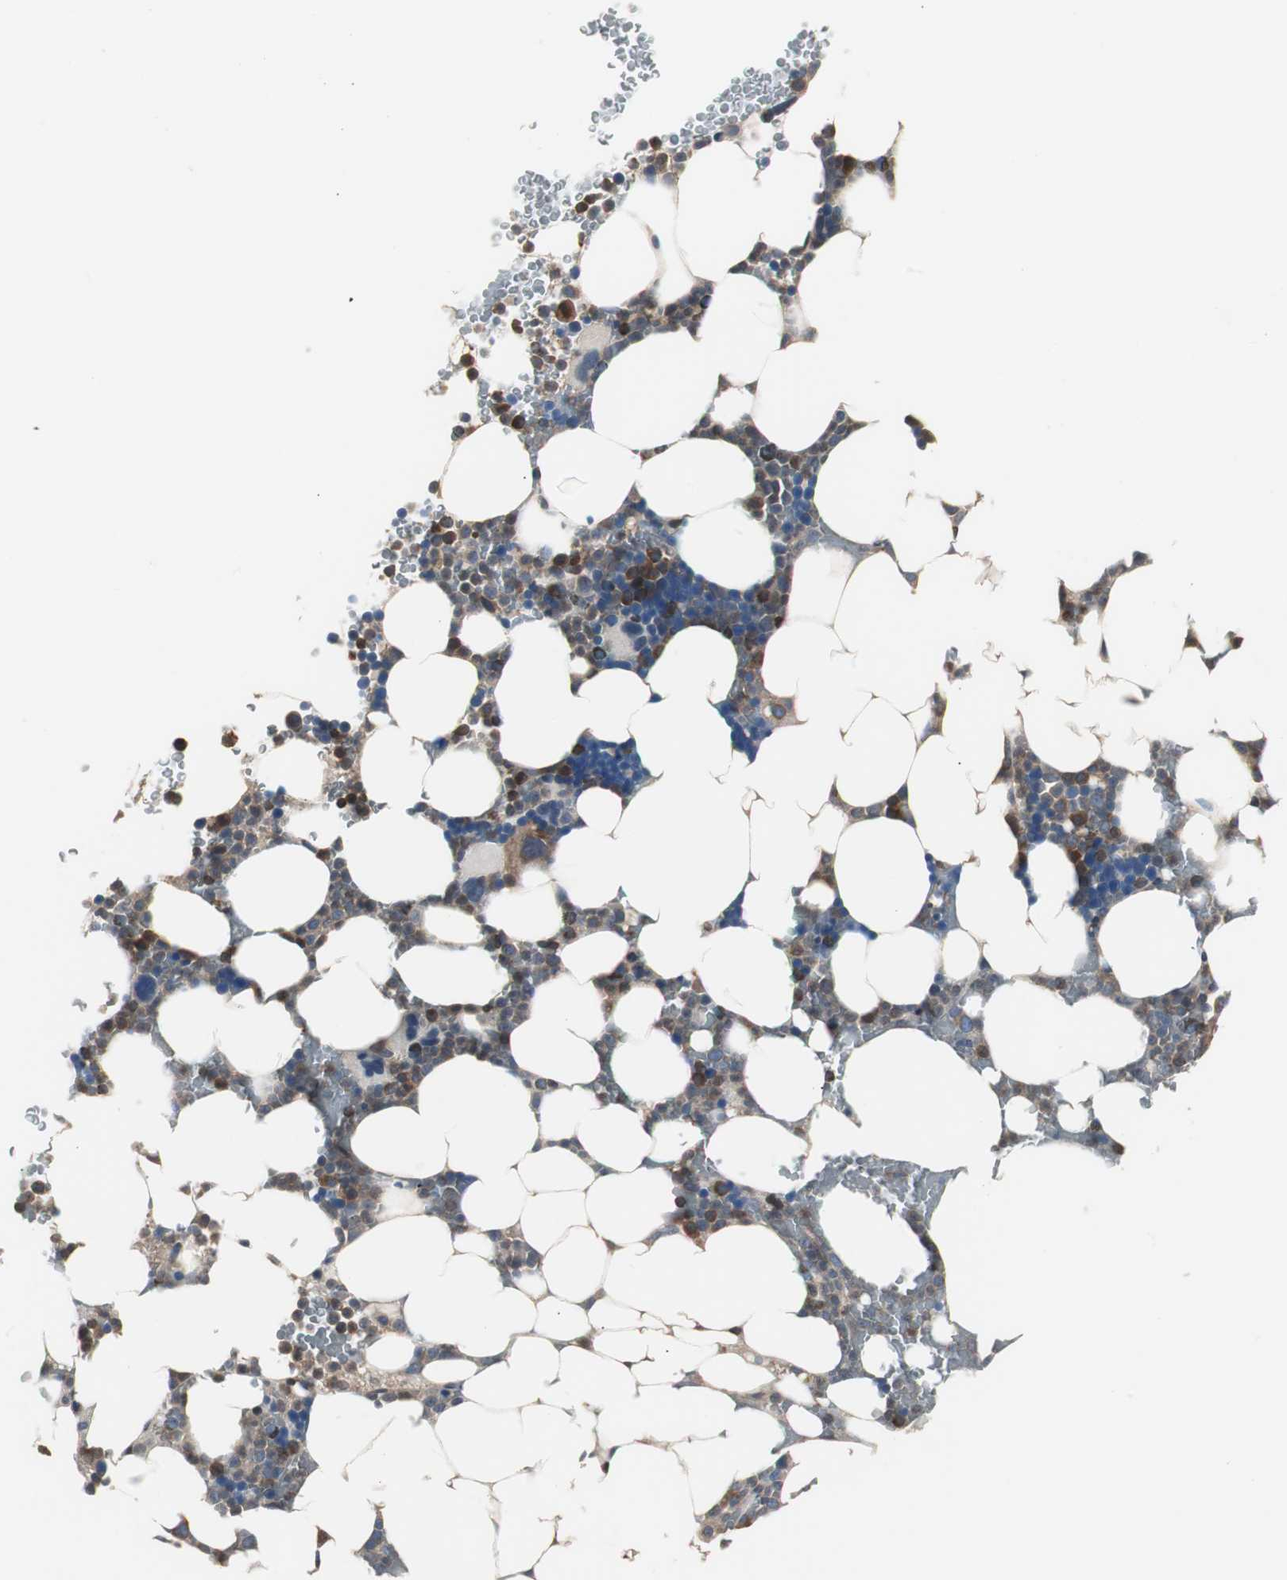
{"staining": {"intensity": "strong", "quantity": "25%-75%", "location": "cytoplasmic/membranous"}, "tissue": "bone marrow", "cell_type": "Hematopoietic cells", "image_type": "normal", "snomed": [{"axis": "morphology", "description": "Normal tissue, NOS"}, {"axis": "topography", "description": "Bone marrow"}], "caption": "Brown immunohistochemical staining in benign bone marrow displays strong cytoplasmic/membranous expression in approximately 25%-75% of hematopoietic cells.", "gene": "CAPNS1", "patient": {"sex": "female", "age": 66}}